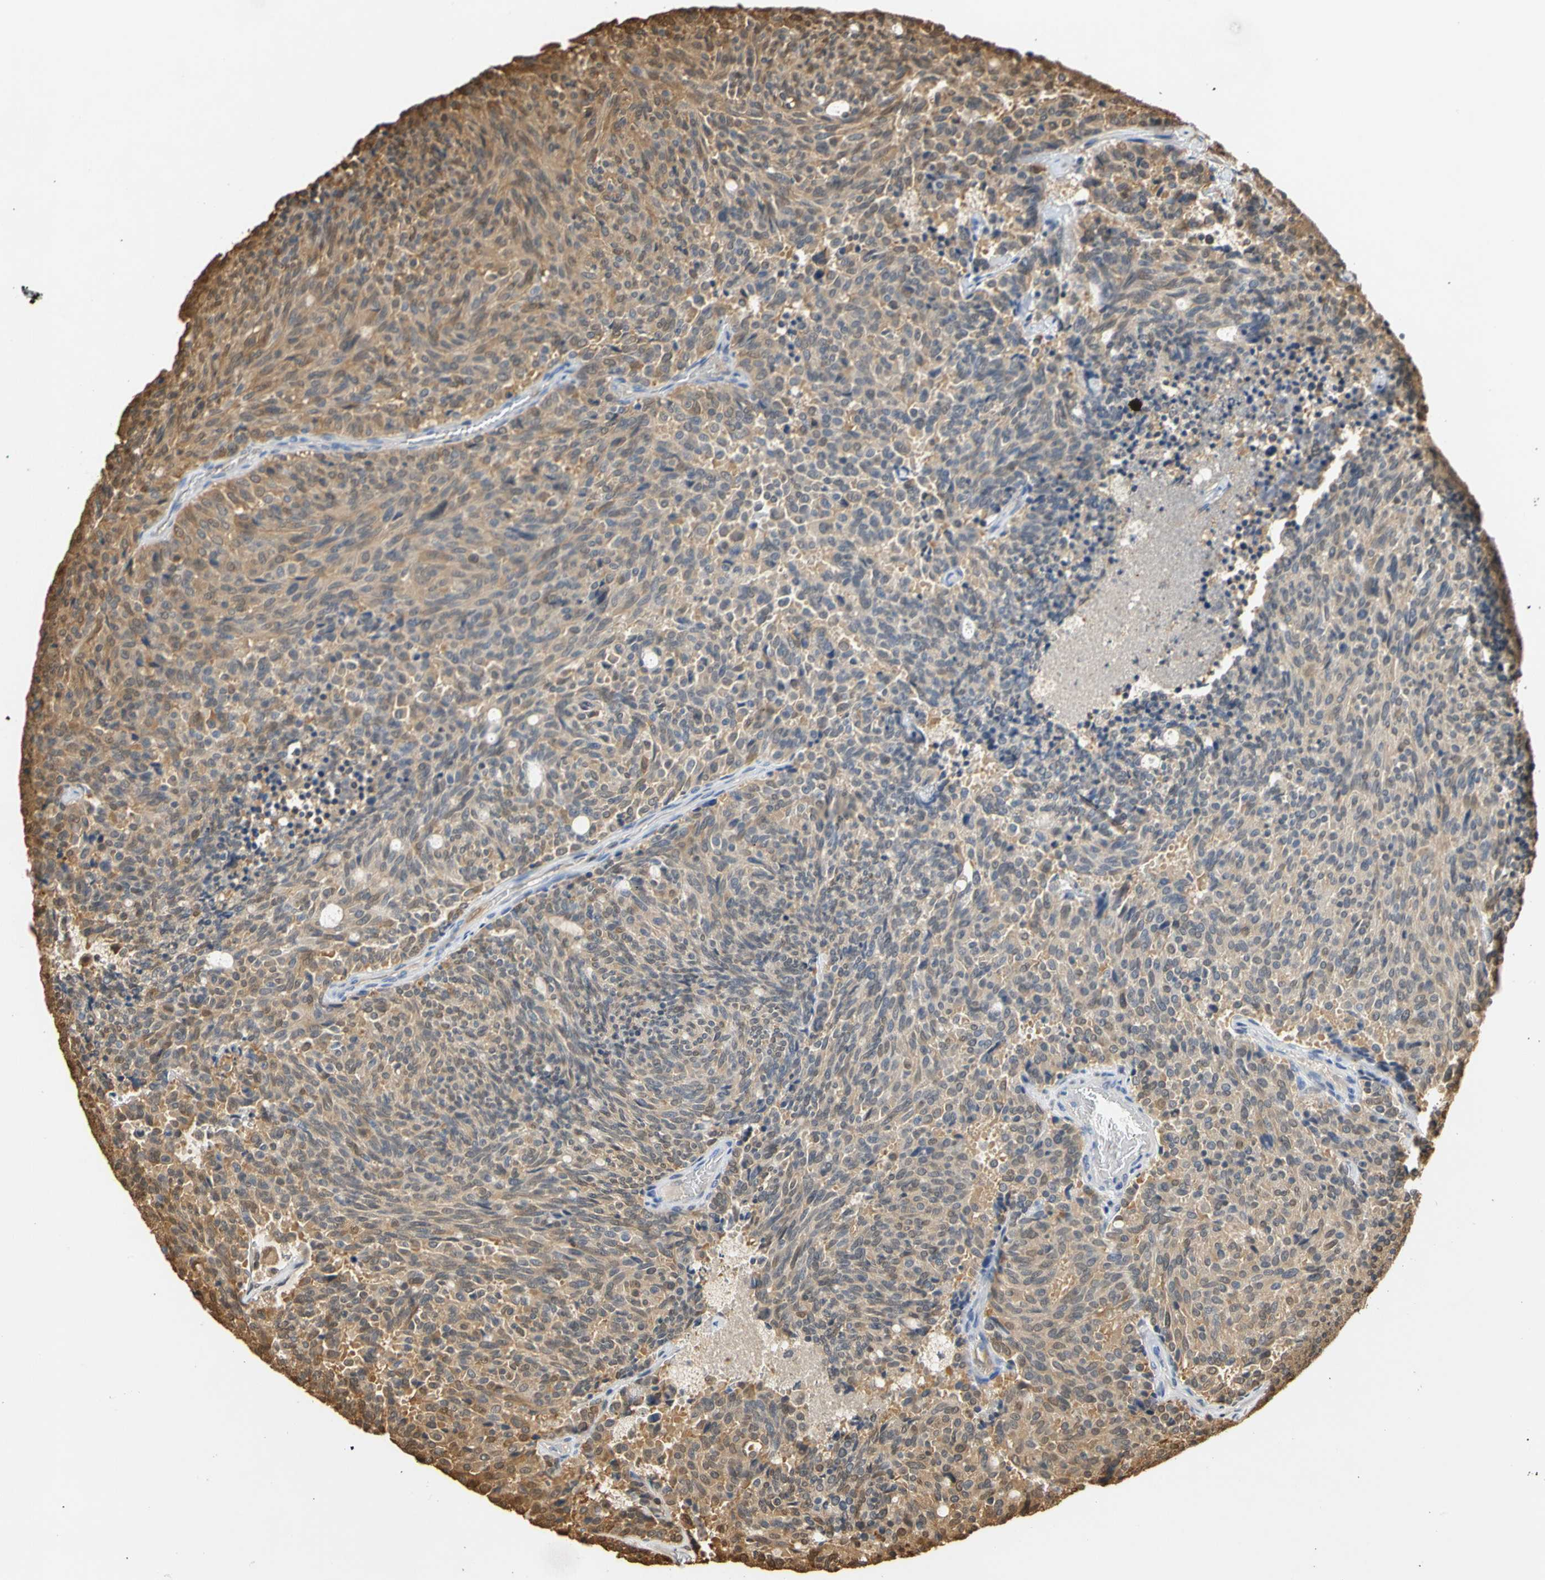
{"staining": {"intensity": "moderate", "quantity": "25%-75%", "location": "cytoplasmic/membranous,nuclear"}, "tissue": "carcinoid", "cell_type": "Tumor cells", "image_type": "cancer", "snomed": [{"axis": "morphology", "description": "Carcinoid, malignant, NOS"}, {"axis": "topography", "description": "Pancreas"}], "caption": "A brown stain highlights moderate cytoplasmic/membranous and nuclear positivity of a protein in malignant carcinoid tumor cells.", "gene": "S100A6", "patient": {"sex": "female", "age": 54}}